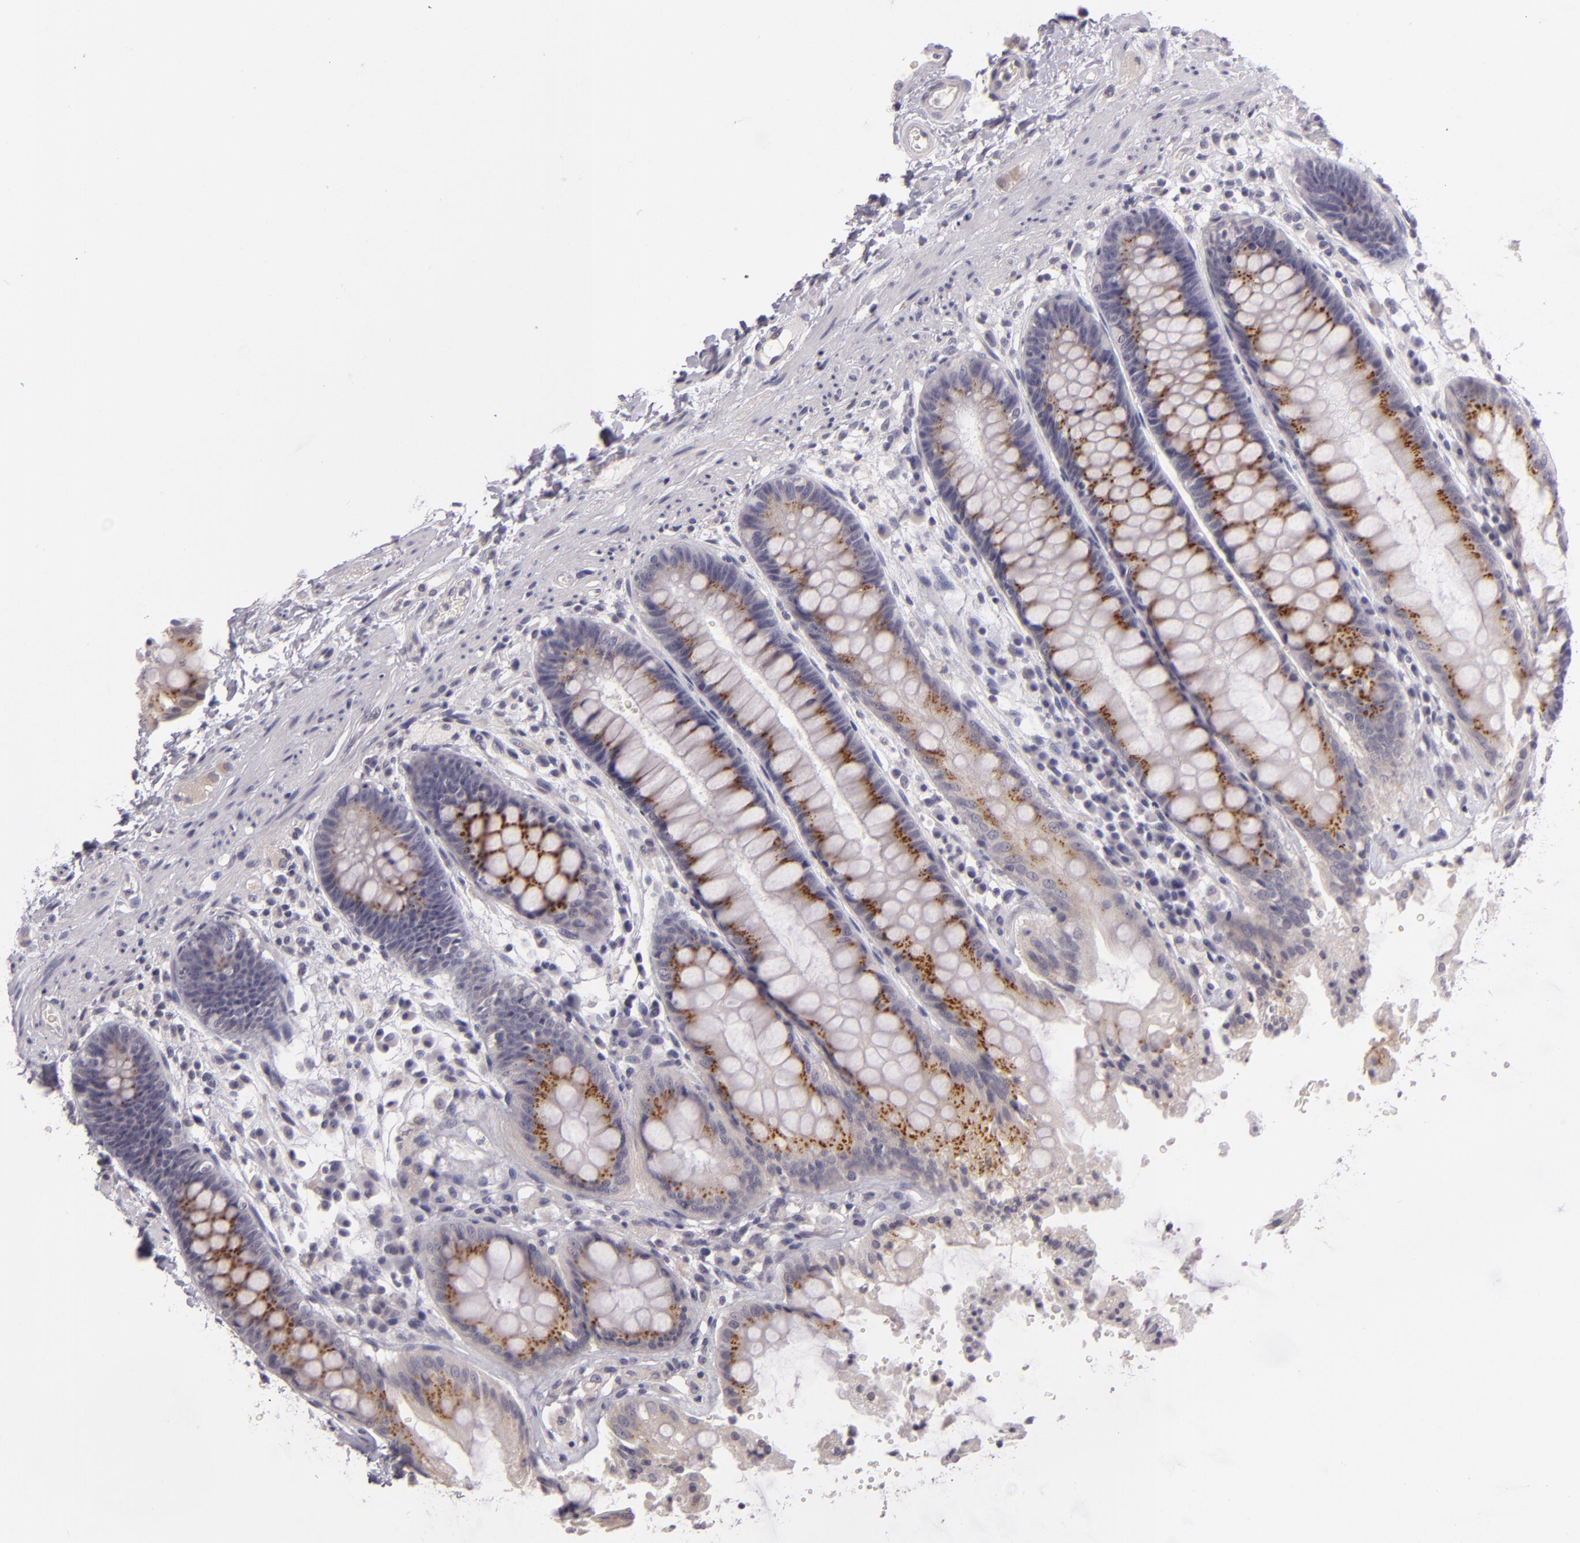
{"staining": {"intensity": "moderate", "quantity": ">75%", "location": "cytoplasmic/membranous"}, "tissue": "rectum", "cell_type": "Glandular cells", "image_type": "normal", "snomed": [{"axis": "morphology", "description": "Normal tissue, NOS"}, {"axis": "topography", "description": "Rectum"}], "caption": "High-magnification brightfield microscopy of normal rectum stained with DAB (3,3'-diaminobenzidine) (brown) and counterstained with hematoxylin (blue). glandular cells exhibit moderate cytoplasmic/membranous positivity is present in approximately>75% of cells.", "gene": "EGFL6", "patient": {"sex": "female", "age": 46}}